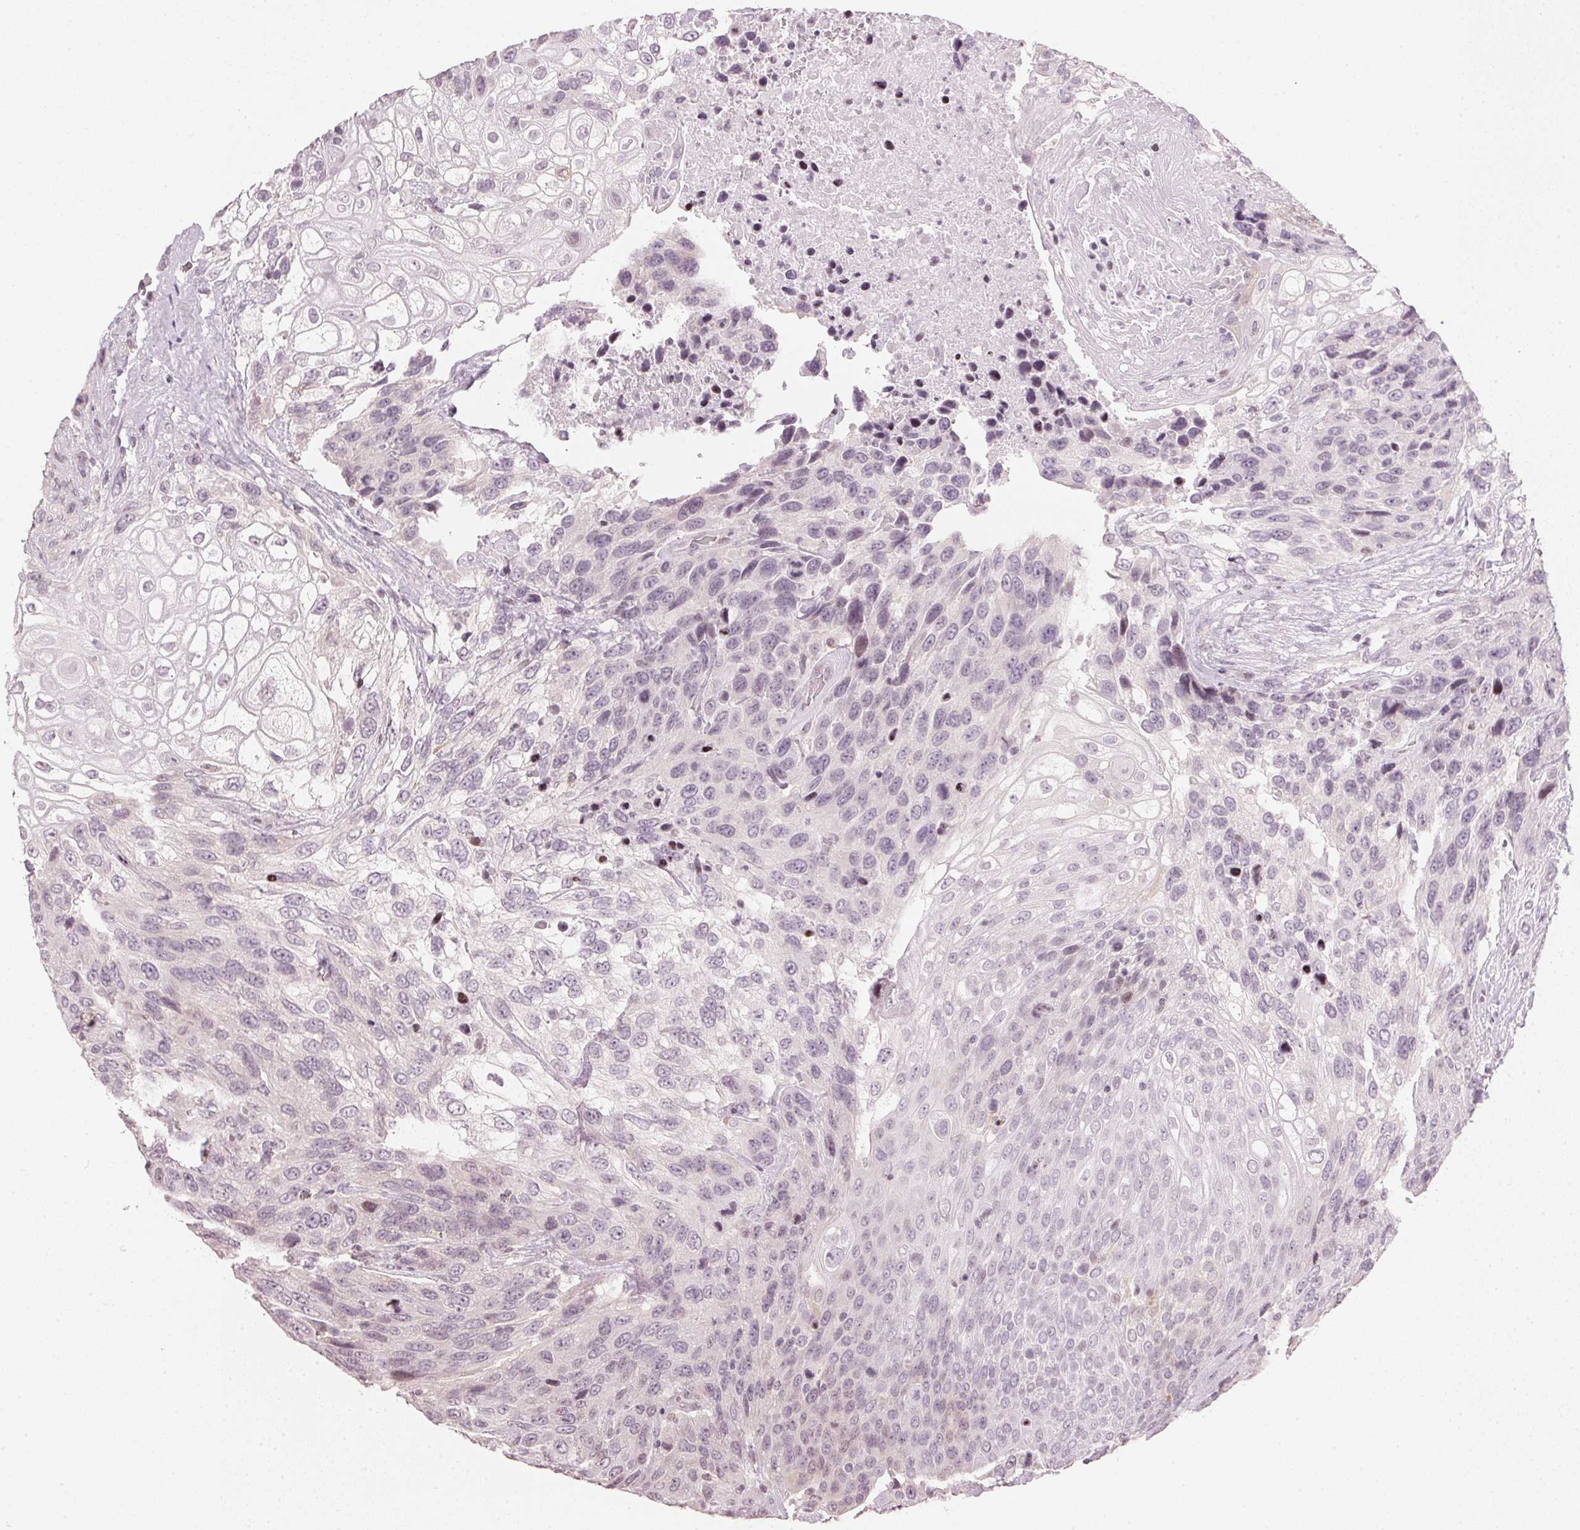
{"staining": {"intensity": "negative", "quantity": "none", "location": "none"}, "tissue": "urothelial cancer", "cell_type": "Tumor cells", "image_type": "cancer", "snomed": [{"axis": "morphology", "description": "Urothelial carcinoma, High grade"}, {"axis": "topography", "description": "Urinary bladder"}], "caption": "IHC of human urothelial cancer demonstrates no staining in tumor cells.", "gene": "SFRP4", "patient": {"sex": "female", "age": 70}}